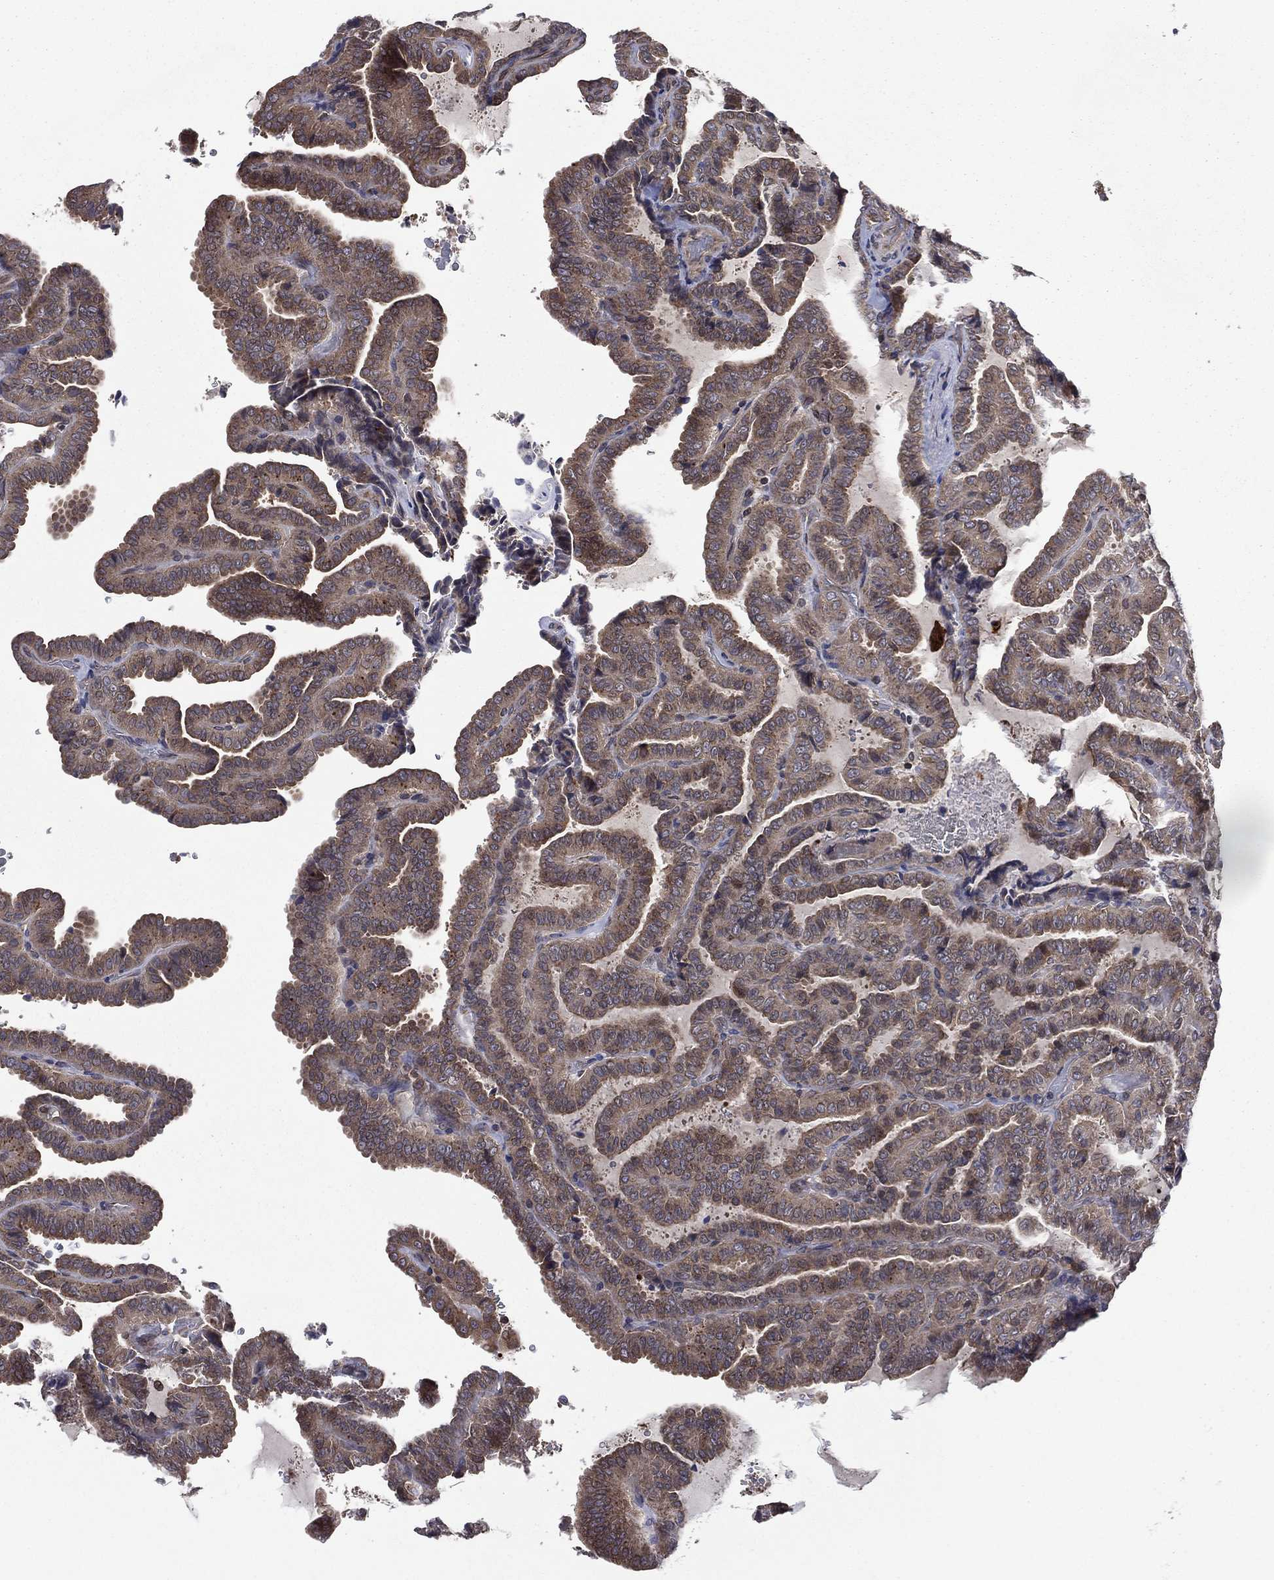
{"staining": {"intensity": "moderate", "quantity": "25%-75%", "location": "cytoplasmic/membranous"}, "tissue": "thyroid cancer", "cell_type": "Tumor cells", "image_type": "cancer", "snomed": [{"axis": "morphology", "description": "Papillary adenocarcinoma, NOS"}, {"axis": "topography", "description": "Thyroid gland"}], "caption": "Immunohistochemistry (IHC) staining of thyroid cancer (papillary adenocarcinoma), which exhibits medium levels of moderate cytoplasmic/membranous expression in about 25%-75% of tumor cells indicating moderate cytoplasmic/membranous protein positivity. The staining was performed using DAB (3,3'-diaminobenzidine) (brown) for protein detection and nuclei were counterstained in hematoxylin (blue).", "gene": "C2orf76", "patient": {"sex": "female", "age": 39}}